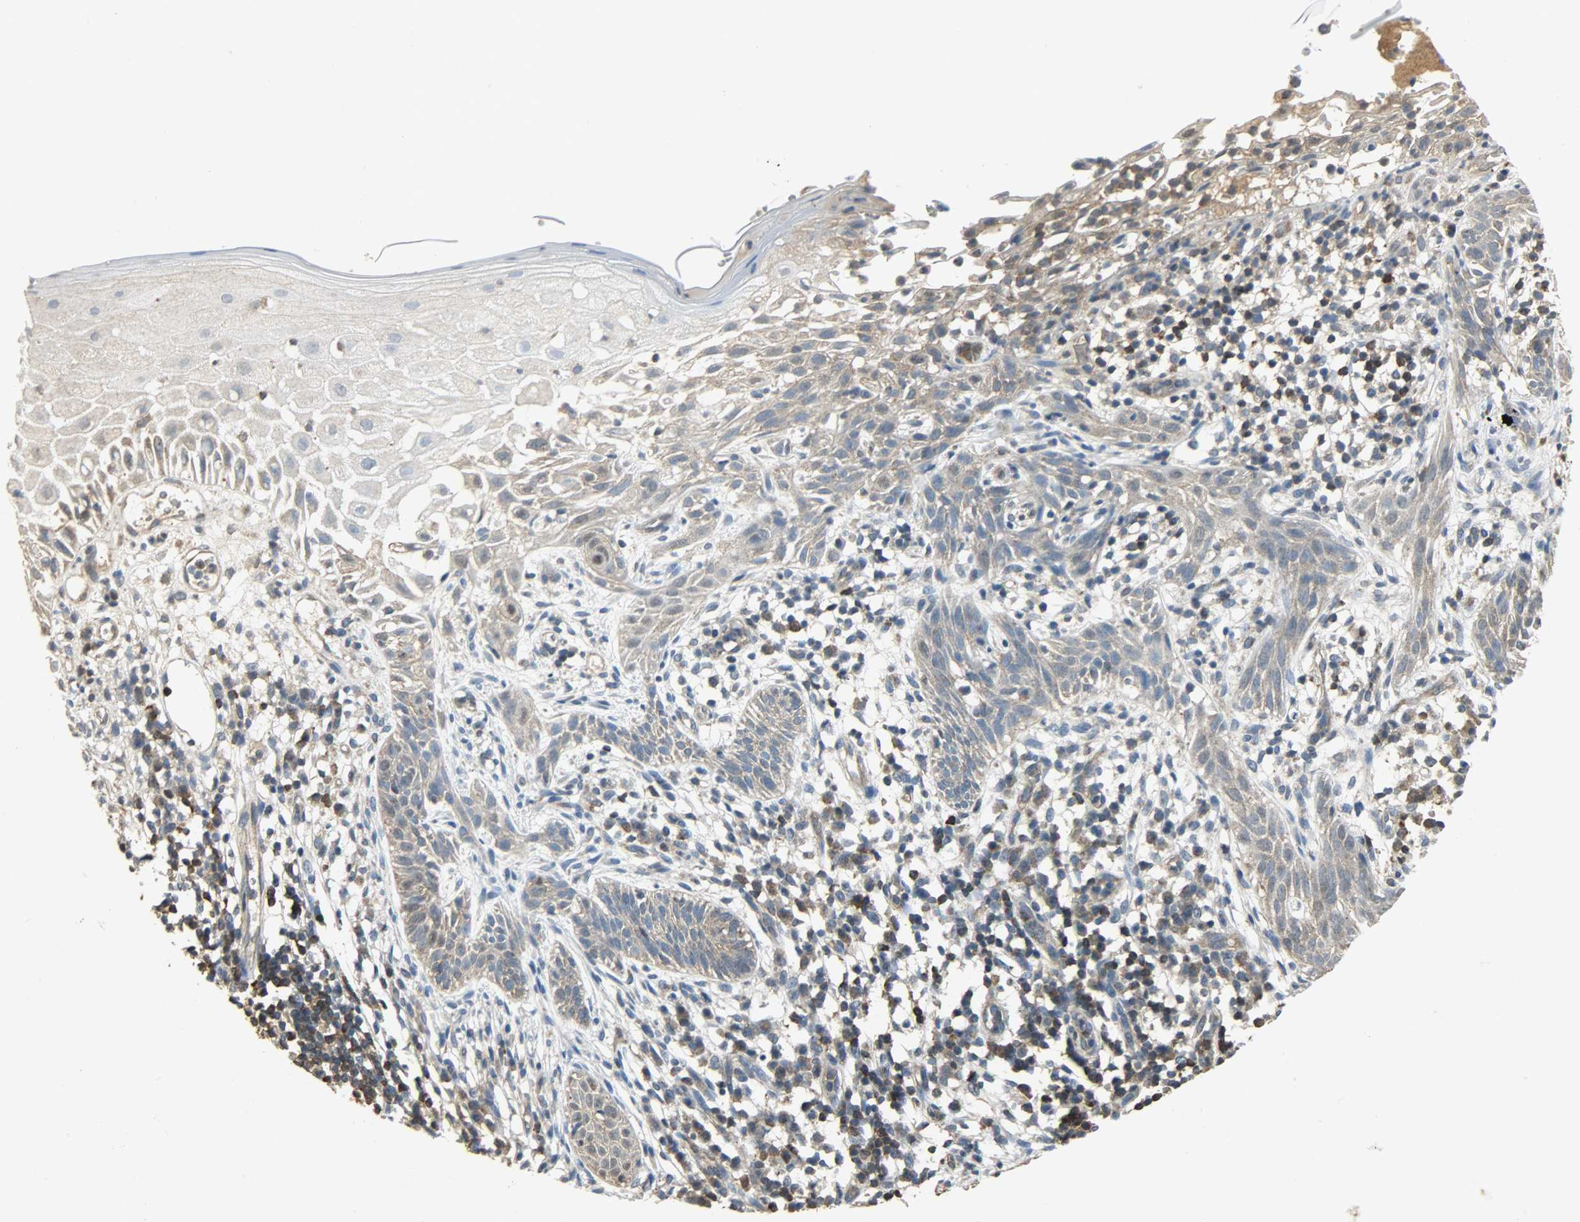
{"staining": {"intensity": "weak", "quantity": ">75%", "location": "cytoplasmic/membranous"}, "tissue": "skin cancer", "cell_type": "Tumor cells", "image_type": "cancer", "snomed": [{"axis": "morphology", "description": "Normal tissue, NOS"}, {"axis": "morphology", "description": "Basal cell carcinoma"}, {"axis": "topography", "description": "Skin"}], "caption": "An IHC micrograph of tumor tissue is shown. Protein staining in brown shows weak cytoplasmic/membranous positivity in skin cancer within tumor cells. The protein of interest is shown in brown color, while the nuclei are stained blue.", "gene": "LDHB", "patient": {"sex": "female", "age": 69}}